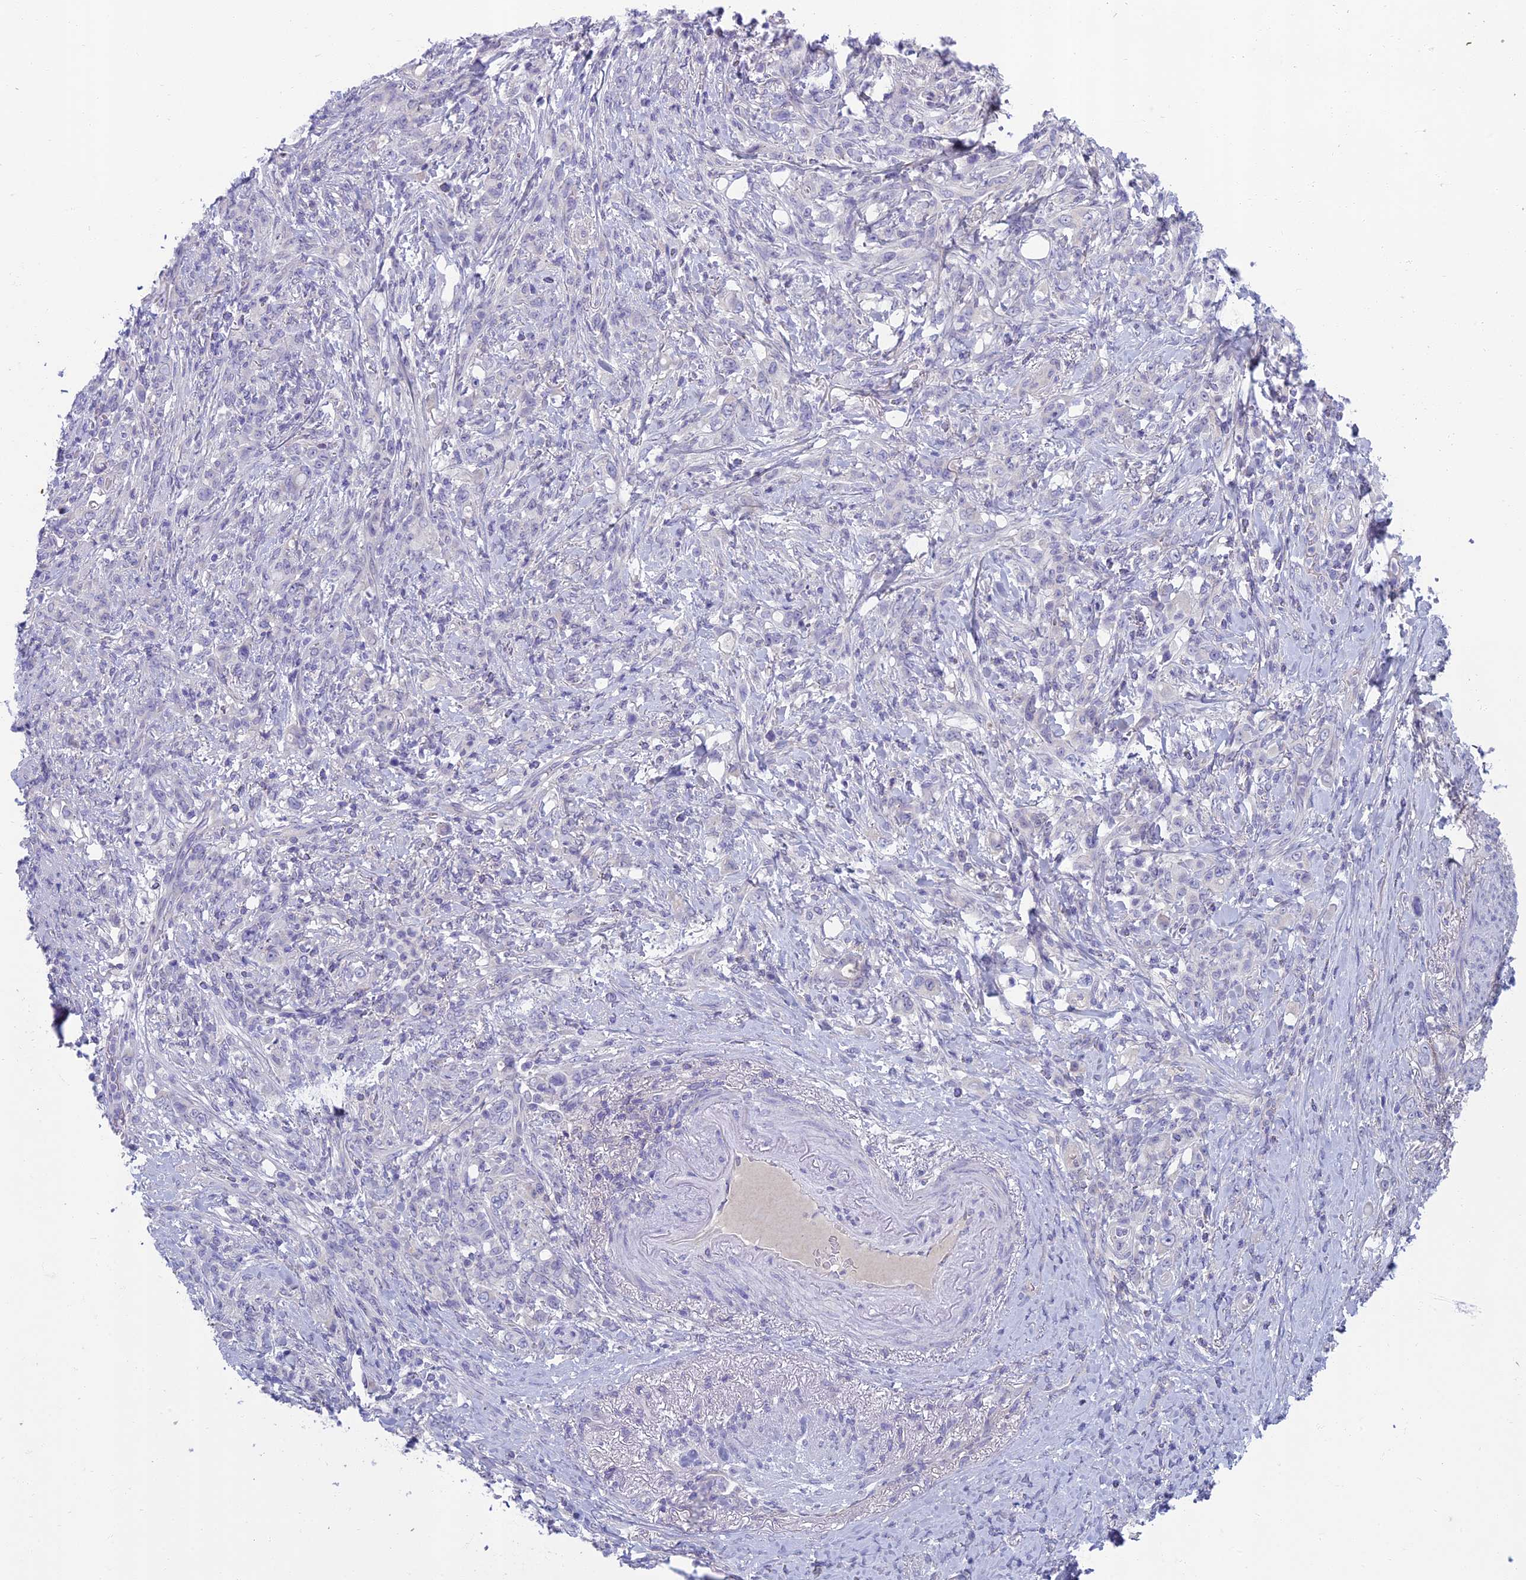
{"staining": {"intensity": "negative", "quantity": "none", "location": "none"}, "tissue": "stomach cancer", "cell_type": "Tumor cells", "image_type": "cancer", "snomed": [{"axis": "morphology", "description": "Normal tissue, NOS"}, {"axis": "morphology", "description": "Adenocarcinoma, NOS"}, {"axis": "topography", "description": "Stomach"}], "caption": "This is an immunohistochemistry histopathology image of stomach cancer. There is no positivity in tumor cells.", "gene": "SLC25A41", "patient": {"sex": "female", "age": 79}}